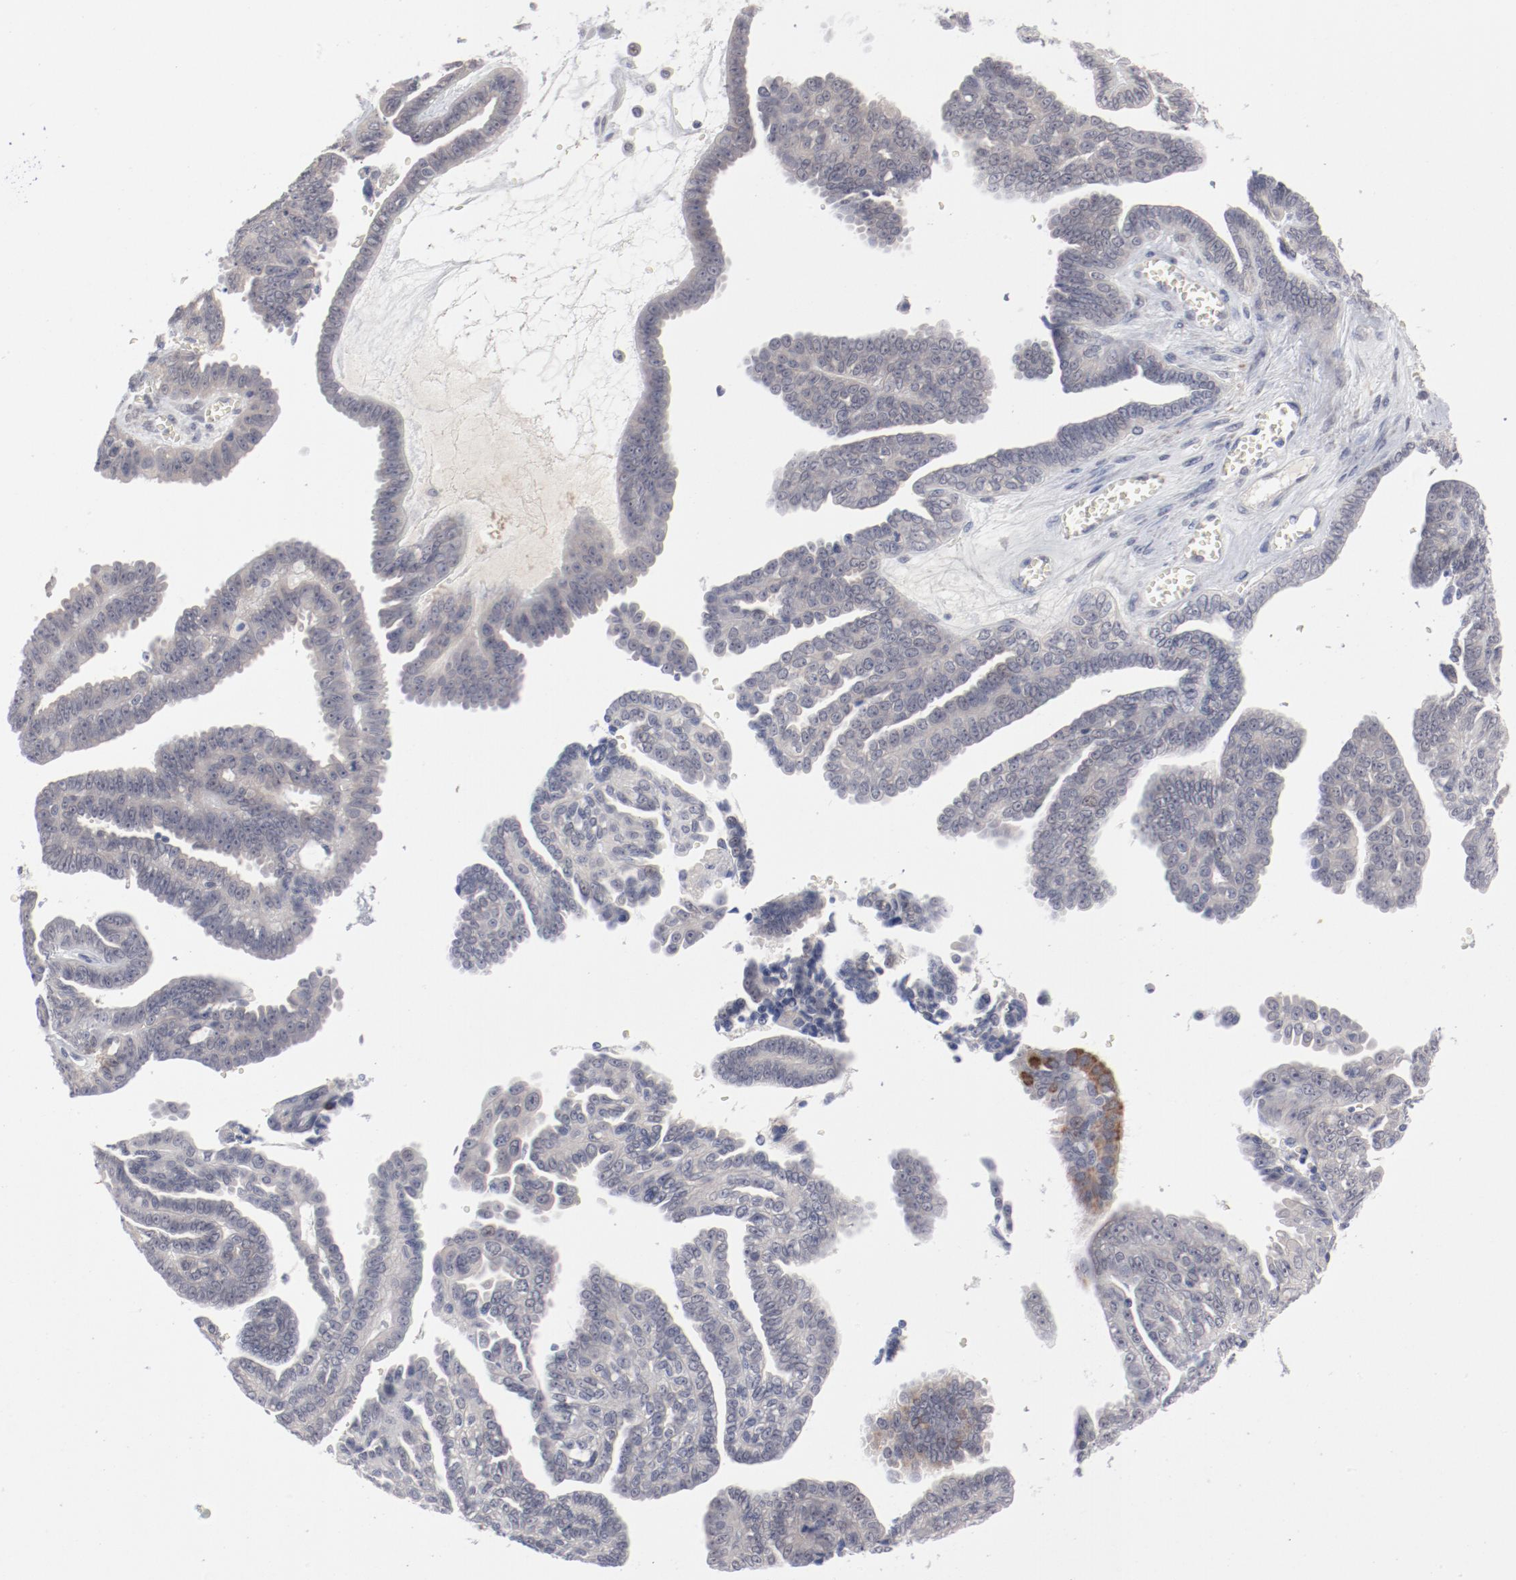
{"staining": {"intensity": "weak", "quantity": "<25%", "location": "cytoplasmic/membranous"}, "tissue": "ovarian cancer", "cell_type": "Tumor cells", "image_type": "cancer", "snomed": [{"axis": "morphology", "description": "Cystadenocarcinoma, serous, NOS"}, {"axis": "topography", "description": "Ovary"}], "caption": "Ovarian serous cystadenocarcinoma was stained to show a protein in brown. There is no significant staining in tumor cells. (DAB immunohistochemistry, high magnification).", "gene": "SH3BGR", "patient": {"sex": "female", "age": 71}}